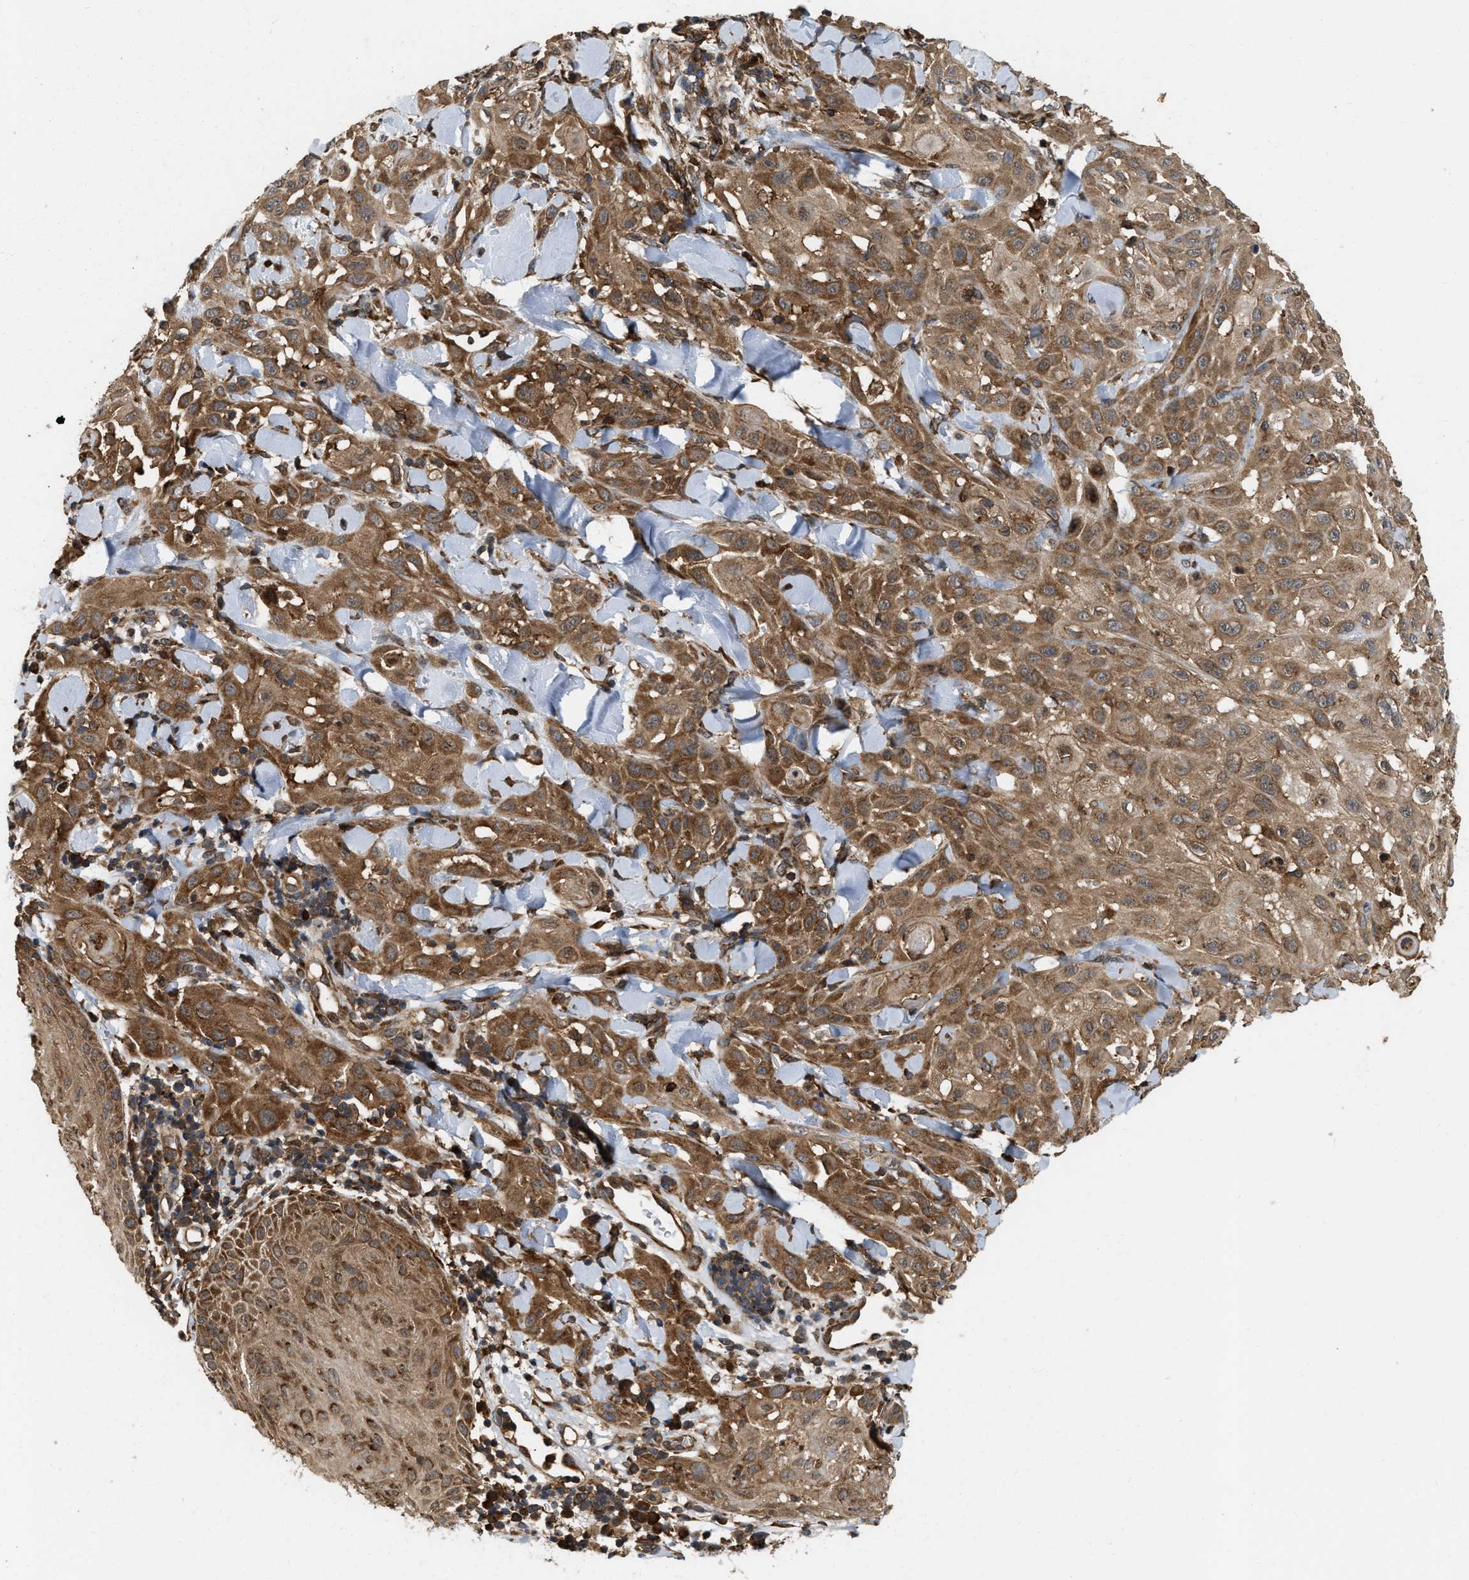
{"staining": {"intensity": "moderate", "quantity": ">75%", "location": "cytoplasmic/membranous"}, "tissue": "skin cancer", "cell_type": "Tumor cells", "image_type": "cancer", "snomed": [{"axis": "morphology", "description": "Squamous cell carcinoma, NOS"}, {"axis": "topography", "description": "Skin"}], "caption": "Skin cancer was stained to show a protein in brown. There is medium levels of moderate cytoplasmic/membranous expression in about >75% of tumor cells.", "gene": "IQCE", "patient": {"sex": "male", "age": 24}}